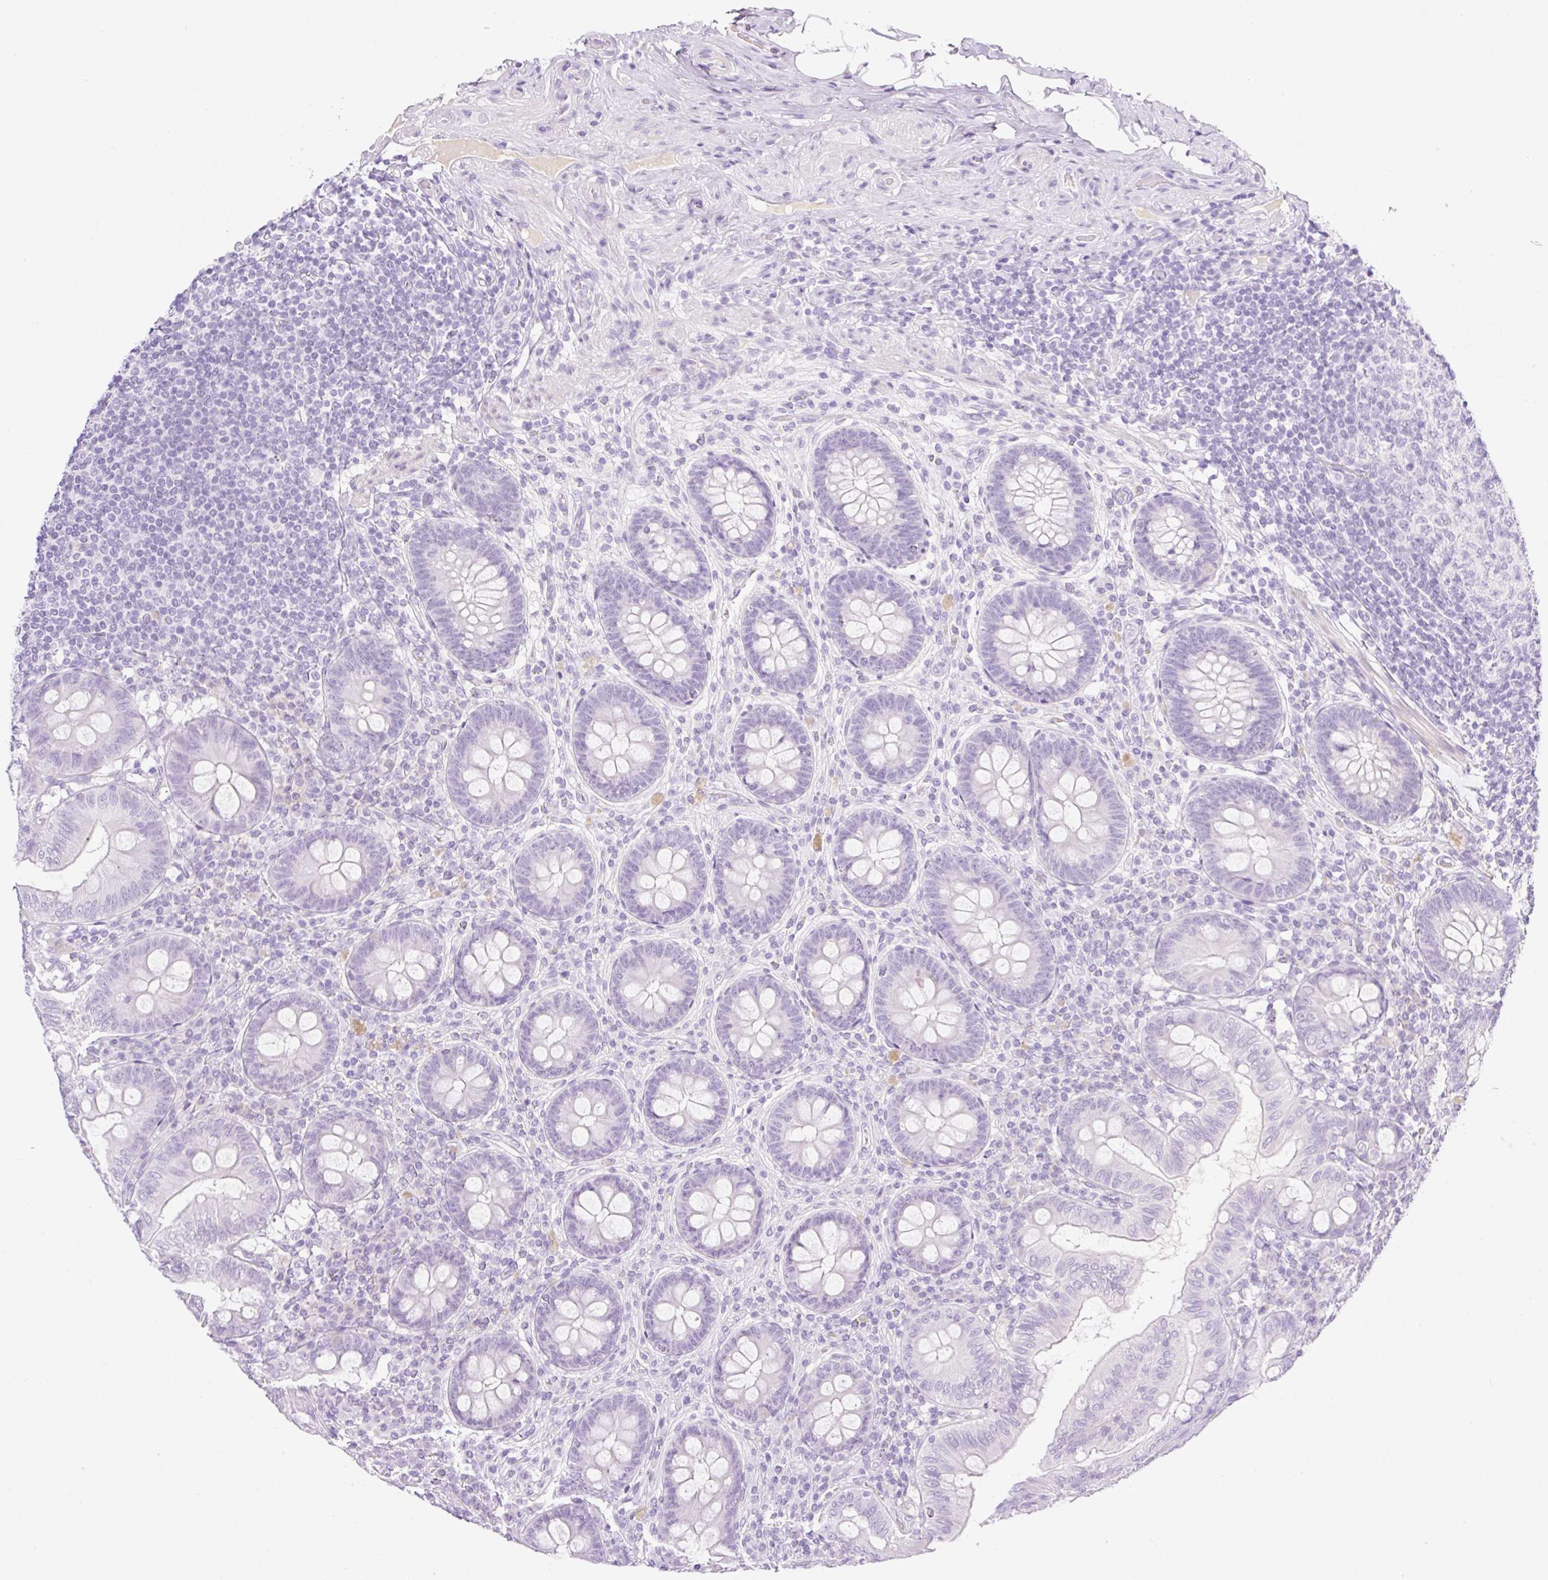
{"staining": {"intensity": "negative", "quantity": "none", "location": "none"}, "tissue": "appendix", "cell_type": "Glandular cells", "image_type": "normal", "snomed": [{"axis": "morphology", "description": "Normal tissue, NOS"}, {"axis": "topography", "description": "Appendix"}], "caption": "DAB (3,3'-diaminobenzidine) immunohistochemical staining of benign human appendix displays no significant positivity in glandular cells. Brightfield microscopy of immunohistochemistry stained with DAB (brown) and hematoxylin (blue), captured at high magnification.", "gene": "PALM3", "patient": {"sex": "male", "age": 71}}